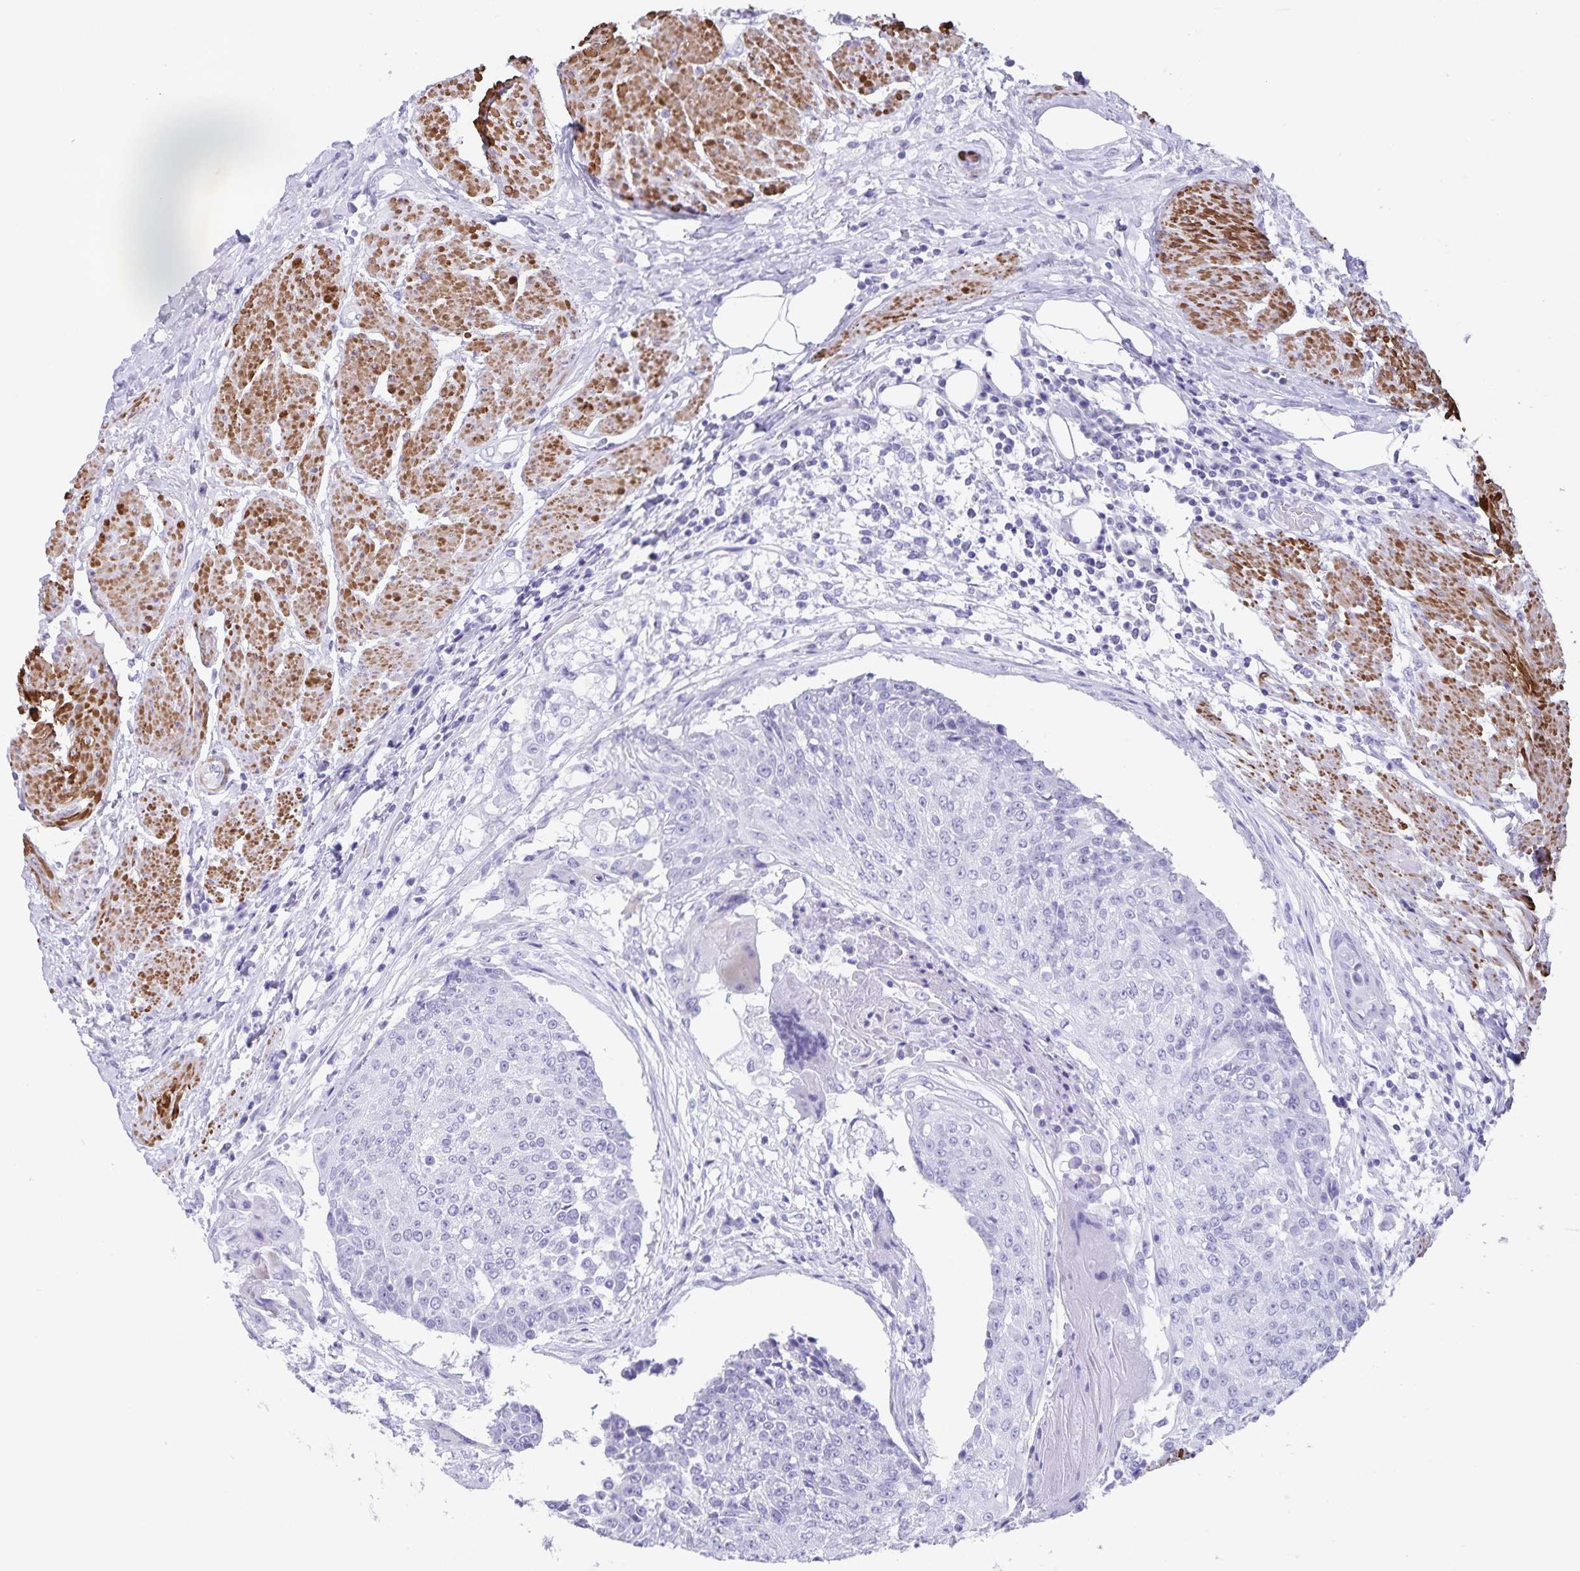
{"staining": {"intensity": "negative", "quantity": "none", "location": "none"}, "tissue": "urothelial cancer", "cell_type": "Tumor cells", "image_type": "cancer", "snomed": [{"axis": "morphology", "description": "Urothelial carcinoma, High grade"}, {"axis": "topography", "description": "Urinary bladder"}], "caption": "There is no significant staining in tumor cells of high-grade urothelial carcinoma.", "gene": "SYNM", "patient": {"sex": "female", "age": 63}}